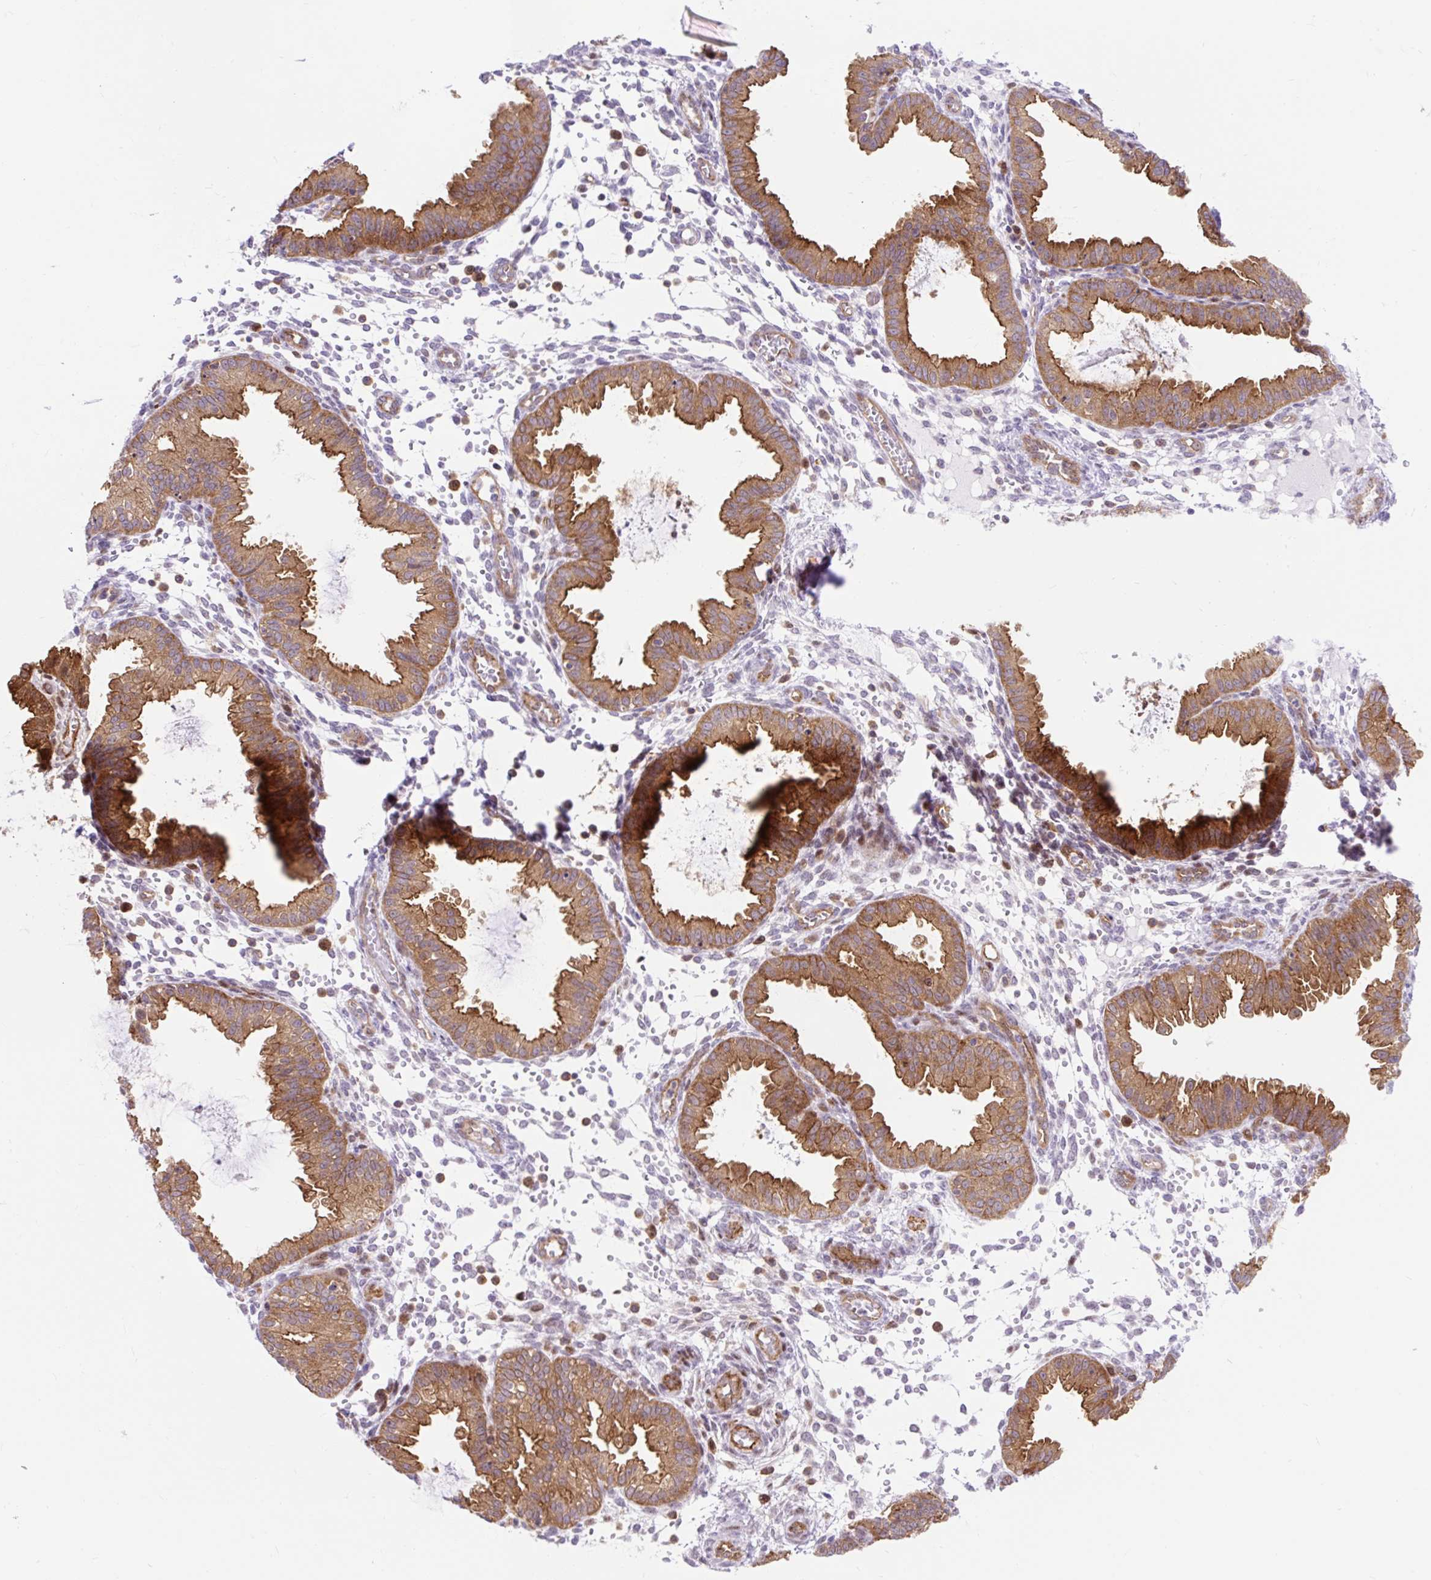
{"staining": {"intensity": "moderate", "quantity": "<25%", "location": "cytoplasmic/membranous"}, "tissue": "endometrium", "cell_type": "Cells in endometrial stroma", "image_type": "normal", "snomed": [{"axis": "morphology", "description": "Normal tissue, NOS"}, {"axis": "topography", "description": "Endometrium"}], "caption": "Immunohistochemistry (IHC) image of benign endometrium: human endometrium stained using immunohistochemistry (IHC) demonstrates low levels of moderate protein expression localized specifically in the cytoplasmic/membranous of cells in endometrial stroma, appearing as a cytoplasmic/membranous brown color.", "gene": "HIP1R", "patient": {"sex": "female", "age": 33}}